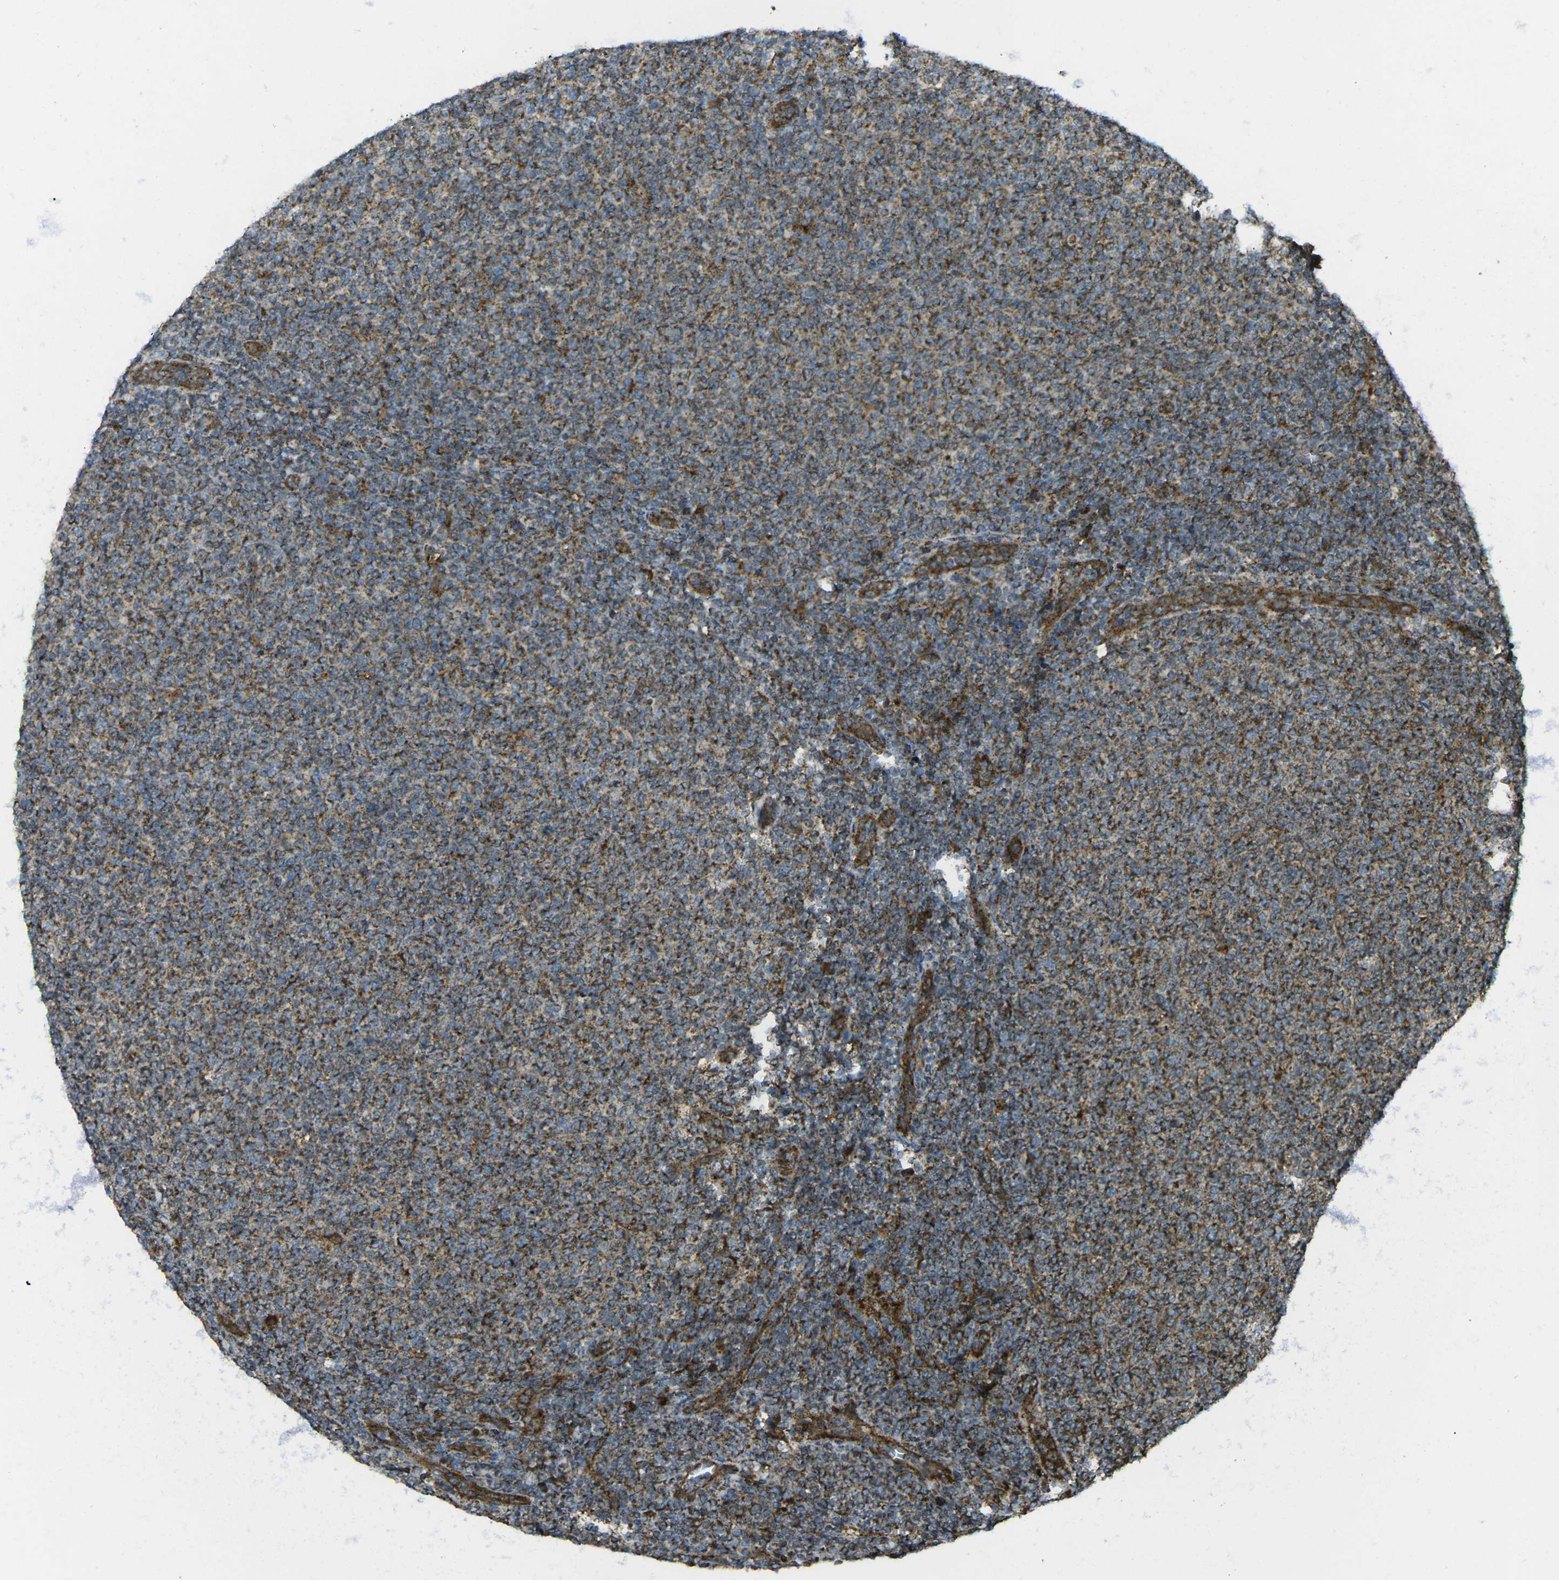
{"staining": {"intensity": "moderate", "quantity": ">75%", "location": "cytoplasmic/membranous"}, "tissue": "lymphoma", "cell_type": "Tumor cells", "image_type": "cancer", "snomed": [{"axis": "morphology", "description": "Malignant lymphoma, non-Hodgkin's type, Low grade"}, {"axis": "topography", "description": "Lymph node"}], "caption": "Lymphoma tissue exhibits moderate cytoplasmic/membranous staining in about >75% of tumor cells, visualized by immunohistochemistry. The staining was performed using DAB (3,3'-diaminobenzidine), with brown indicating positive protein expression. Nuclei are stained blue with hematoxylin.", "gene": "CHMP3", "patient": {"sex": "male", "age": 66}}